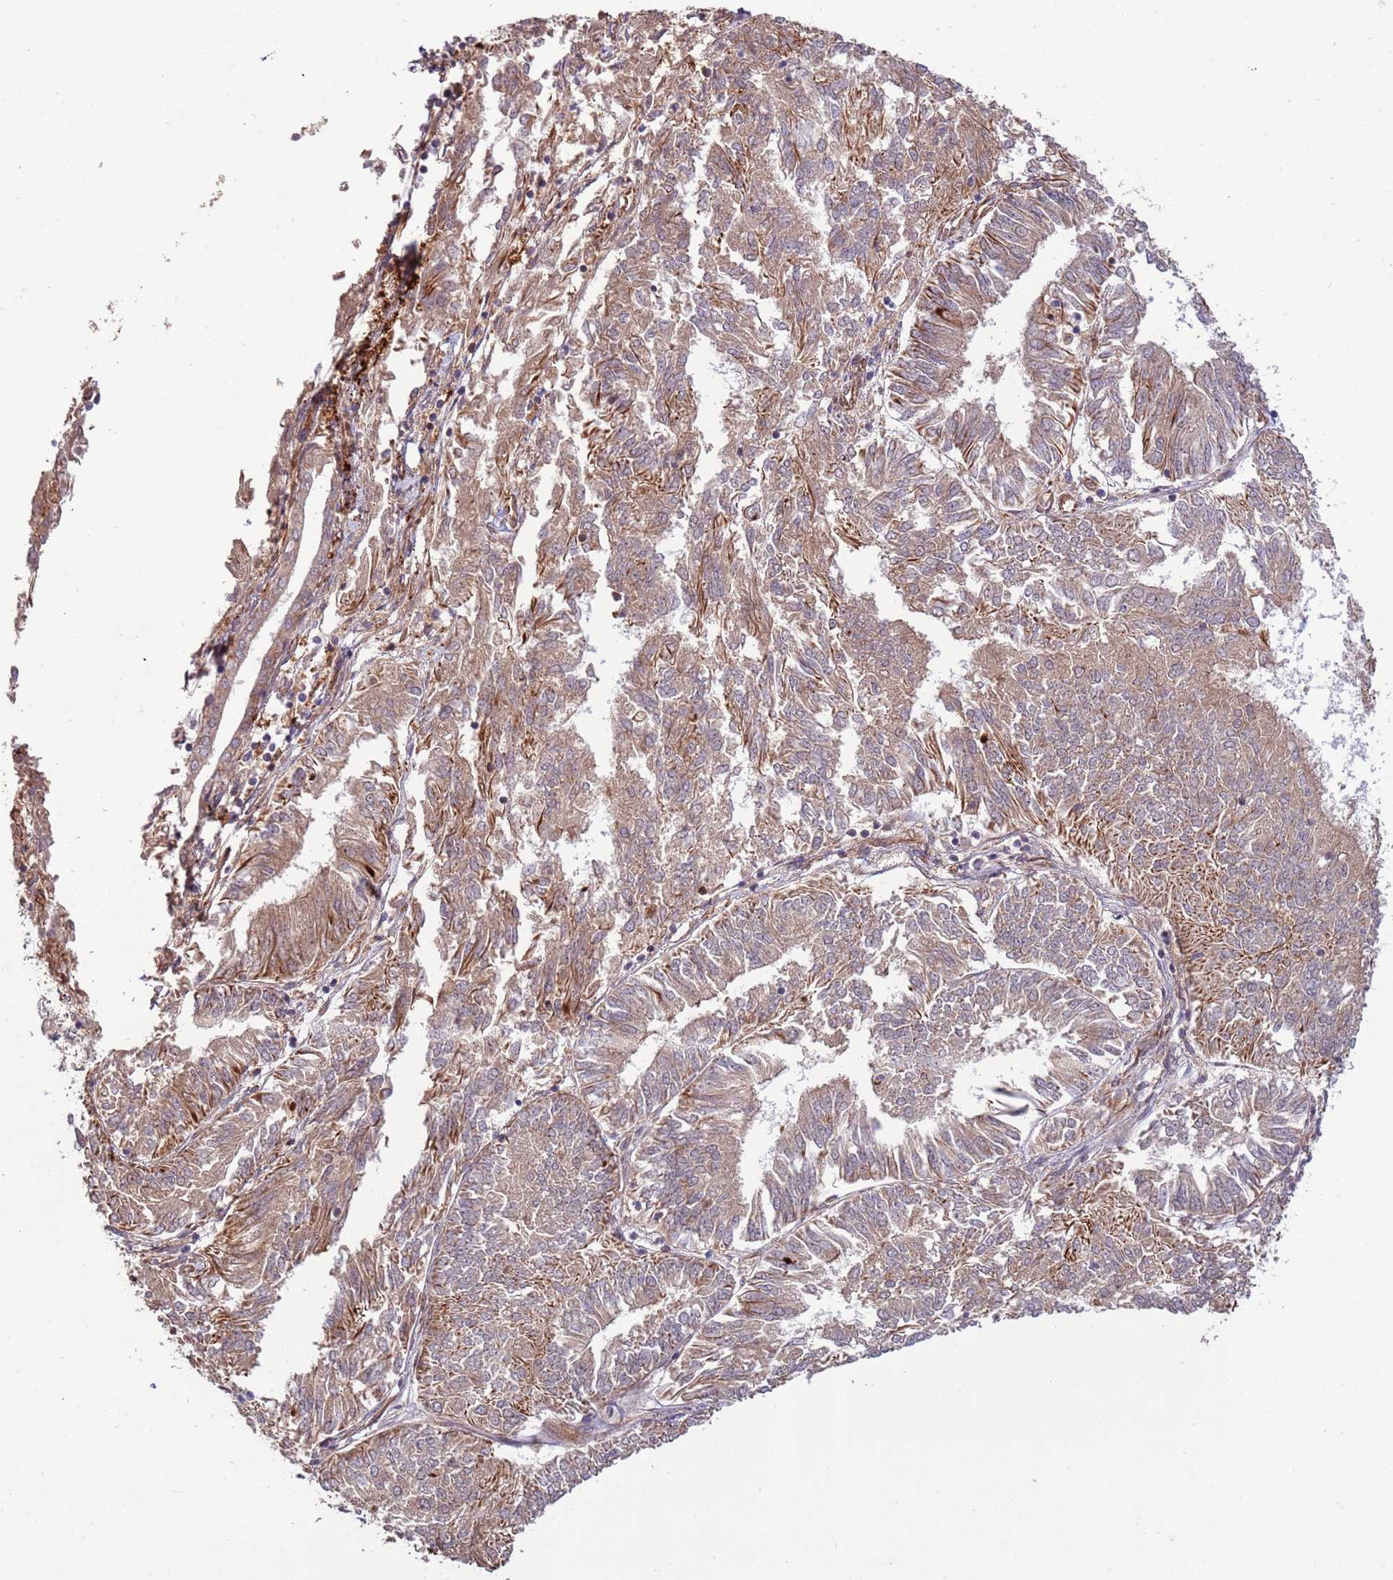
{"staining": {"intensity": "moderate", "quantity": ">75%", "location": "cytoplasmic/membranous"}, "tissue": "endometrial cancer", "cell_type": "Tumor cells", "image_type": "cancer", "snomed": [{"axis": "morphology", "description": "Adenocarcinoma, NOS"}, {"axis": "topography", "description": "Endometrium"}], "caption": "A micrograph of adenocarcinoma (endometrial) stained for a protein exhibits moderate cytoplasmic/membranous brown staining in tumor cells.", "gene": "NEK3", "patient": {"sex": "female", "age": 58}}